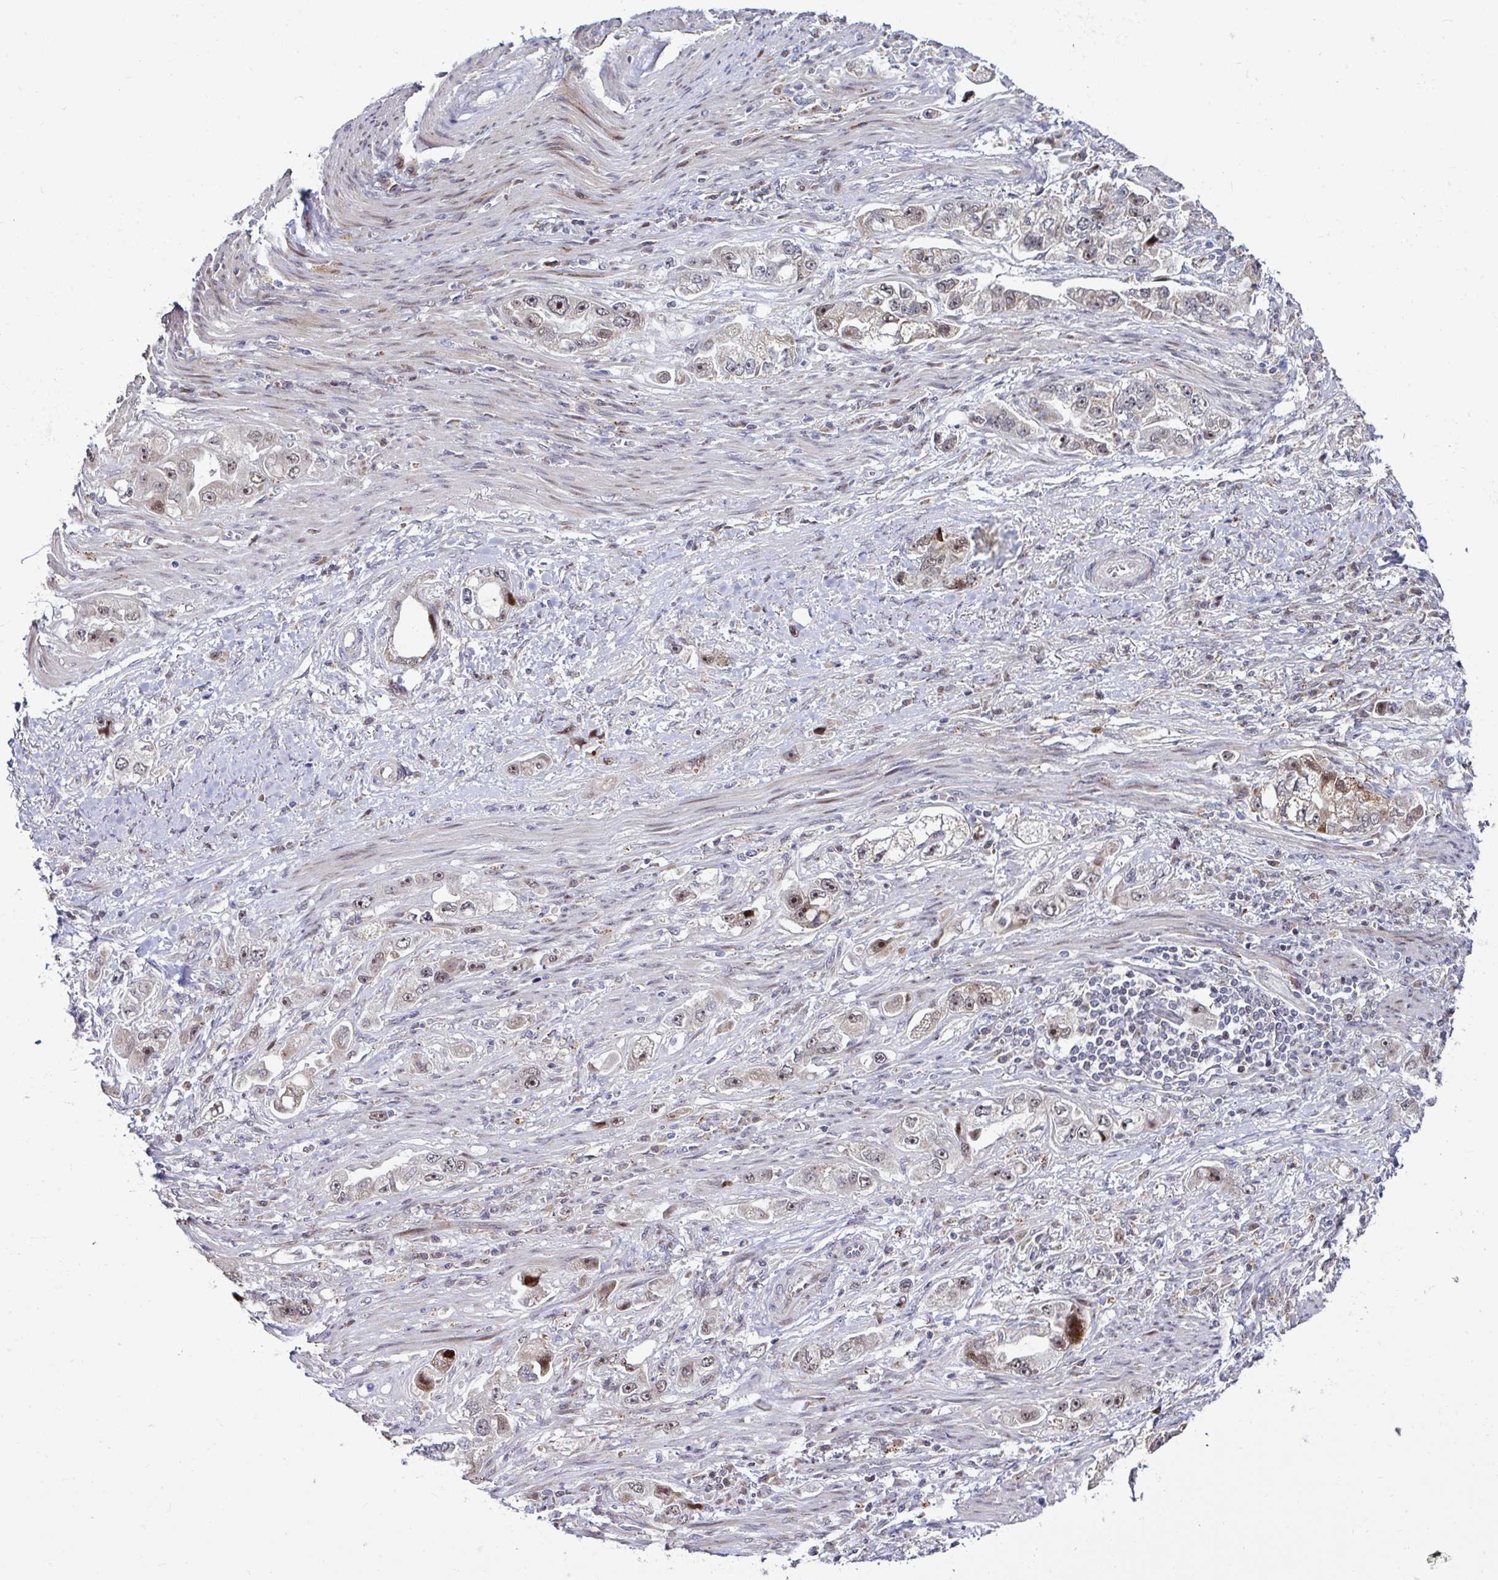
{"staining": {"intensity": "weak", "quantity": ">75%", "location": "cytoplasmic/membranous,nuclear"}, "tissue": "stomach cancer", "cell_type": "Tumor cells", "image_type": "cancer", "snomed": [{"axis": "morphology", "description": "Adenocarcinoma, NOS"}, {"axis": "topography", "description": "Stomach, lower"}], "caption": "Immunohistochemistry (IHC) of adenocarcinoma (stomach) demonstrates low levels of weak cytoplasmic/membranous and nuclear positivity in approximately >75% of tumor cells.", "gene": "DZIP1", "patient": {"sex": "female", "age": 93}}